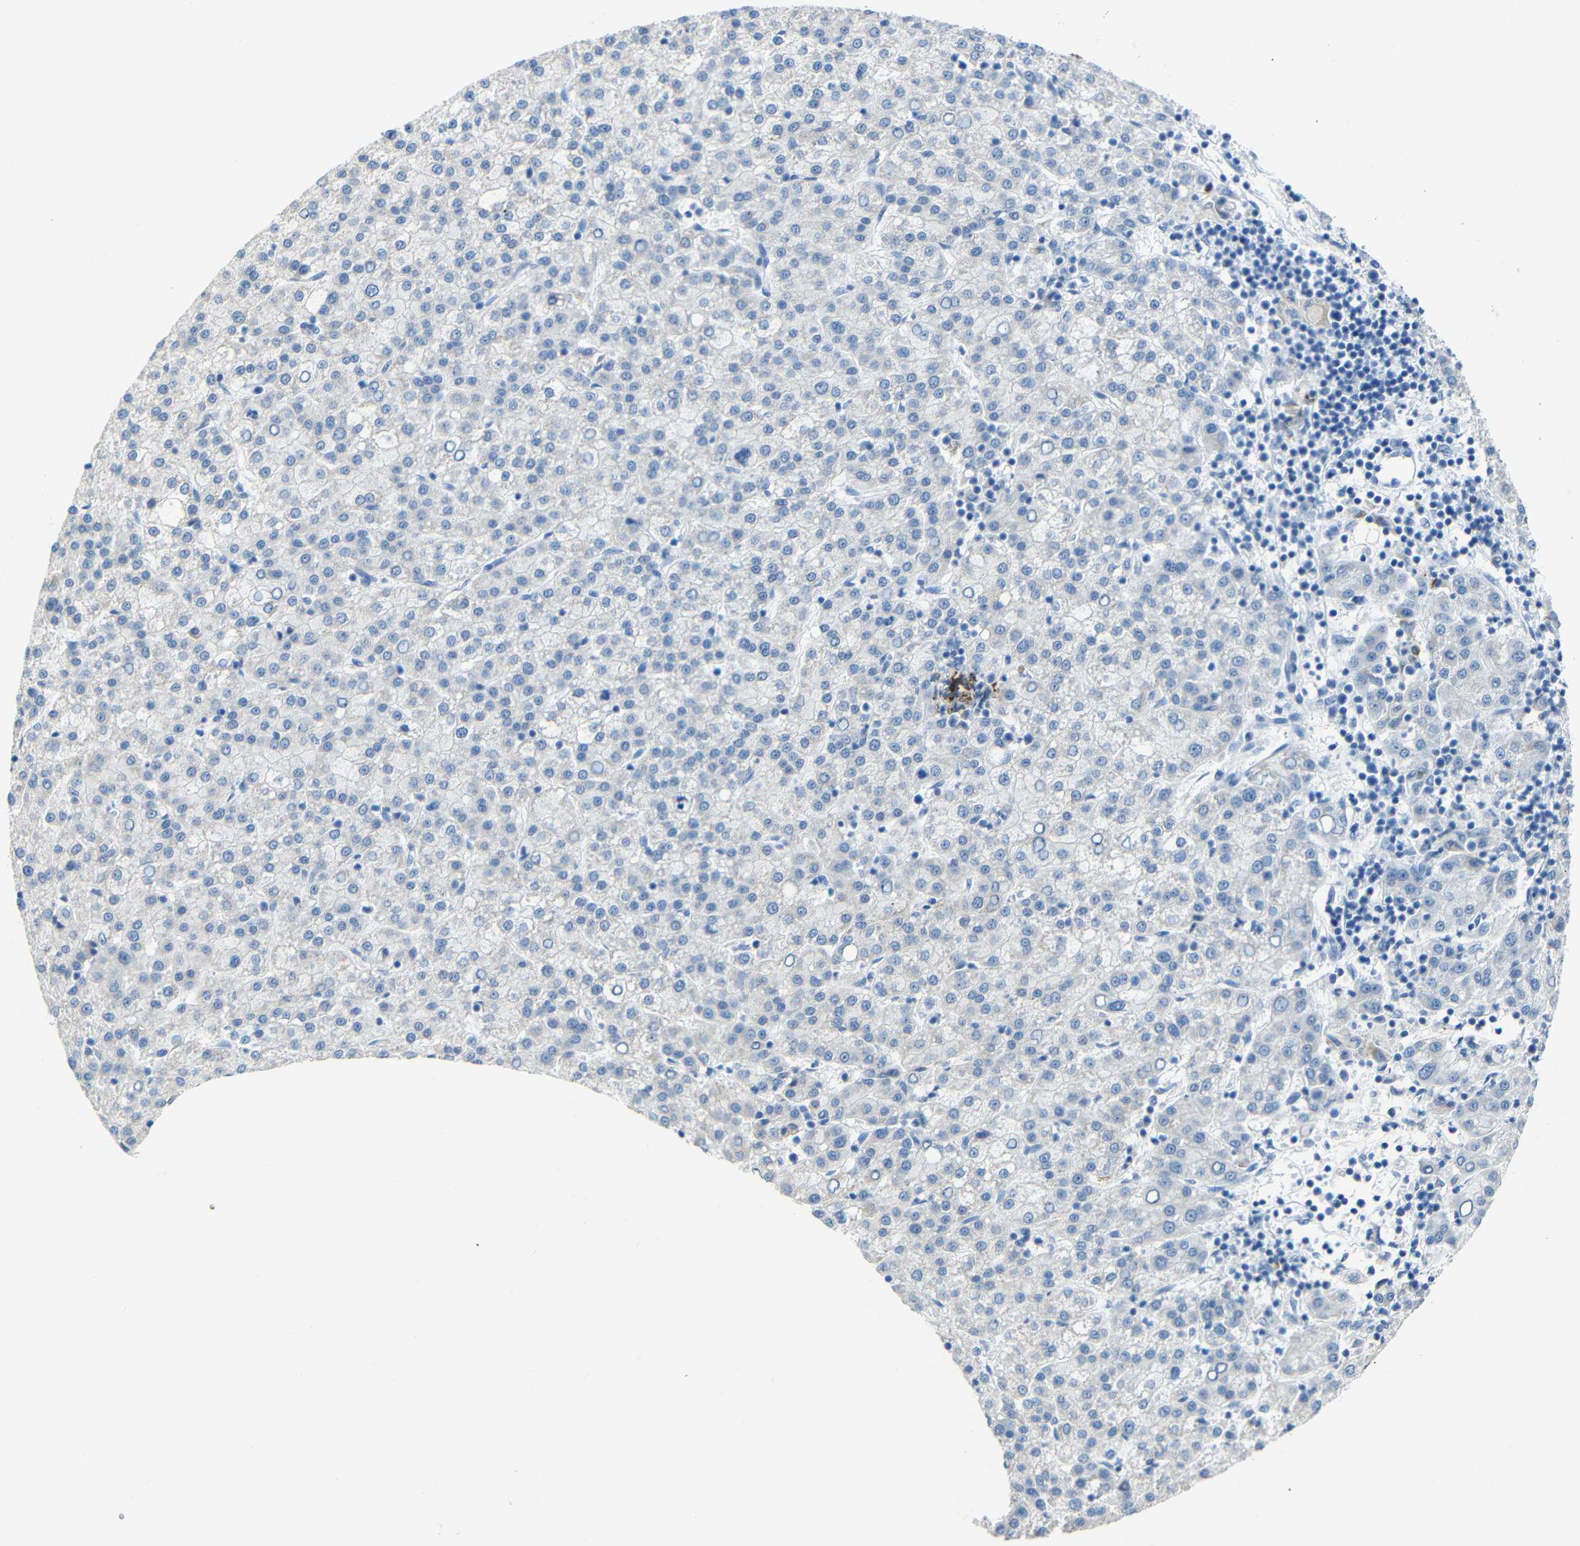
{"staining": {"intensity": "negative", "quantity": "none", "location": "none"}, "tissue": "liver cancer", "cell_type": "Tumor cells", "image_type": "cancer", "snomed": [{"axis": "morphology", "description": "Carcinoma, Hepatocellular, NOS"}, {"axis": "topography", "description": "Liver"}], "caption": "Photomicrograph shows no significant protein expression in tumor cells of liver cancer (hepatocellular carcinoma).", "gene": "C15orf48", "patient": {"sex": "female", "age": 58}}